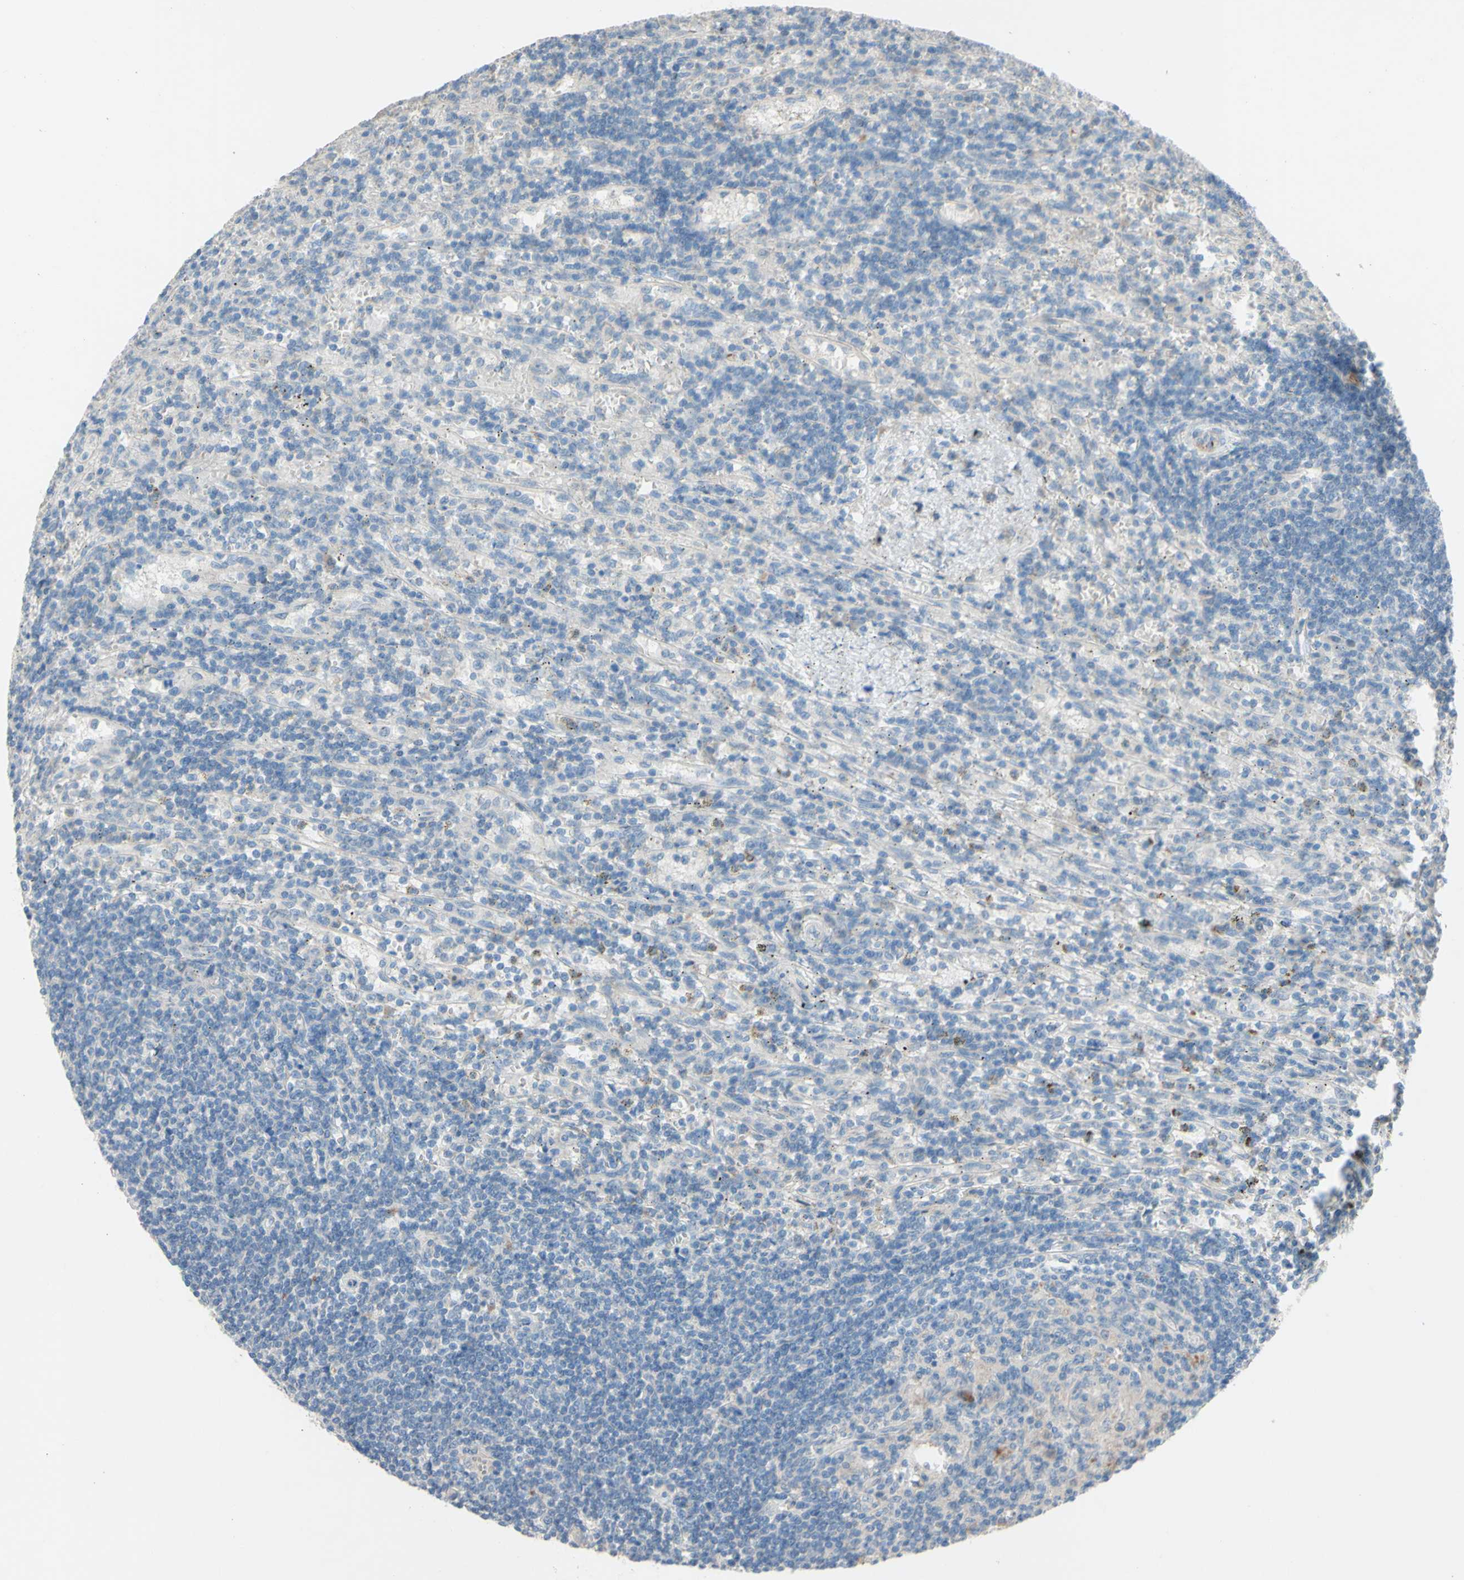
{"staining": {"intensity": "negative", "quantity": "none", "location": "none"}, "tissue": "lymphoma", "cell_type": "Tumor cells", "image_type": "cancer", "snomed": [{"axis": "morphology", "description": "Malignant lymphoma, non-Hodgkin's type, Low grade"}, {"axis": "topography", "description": "Spleen"}], "caption": "Protein analysis of lymphoma shows no significant expression in tumor cells.", "gene": "CDCP1", "patient": {"sex": "male", "age": 76}}